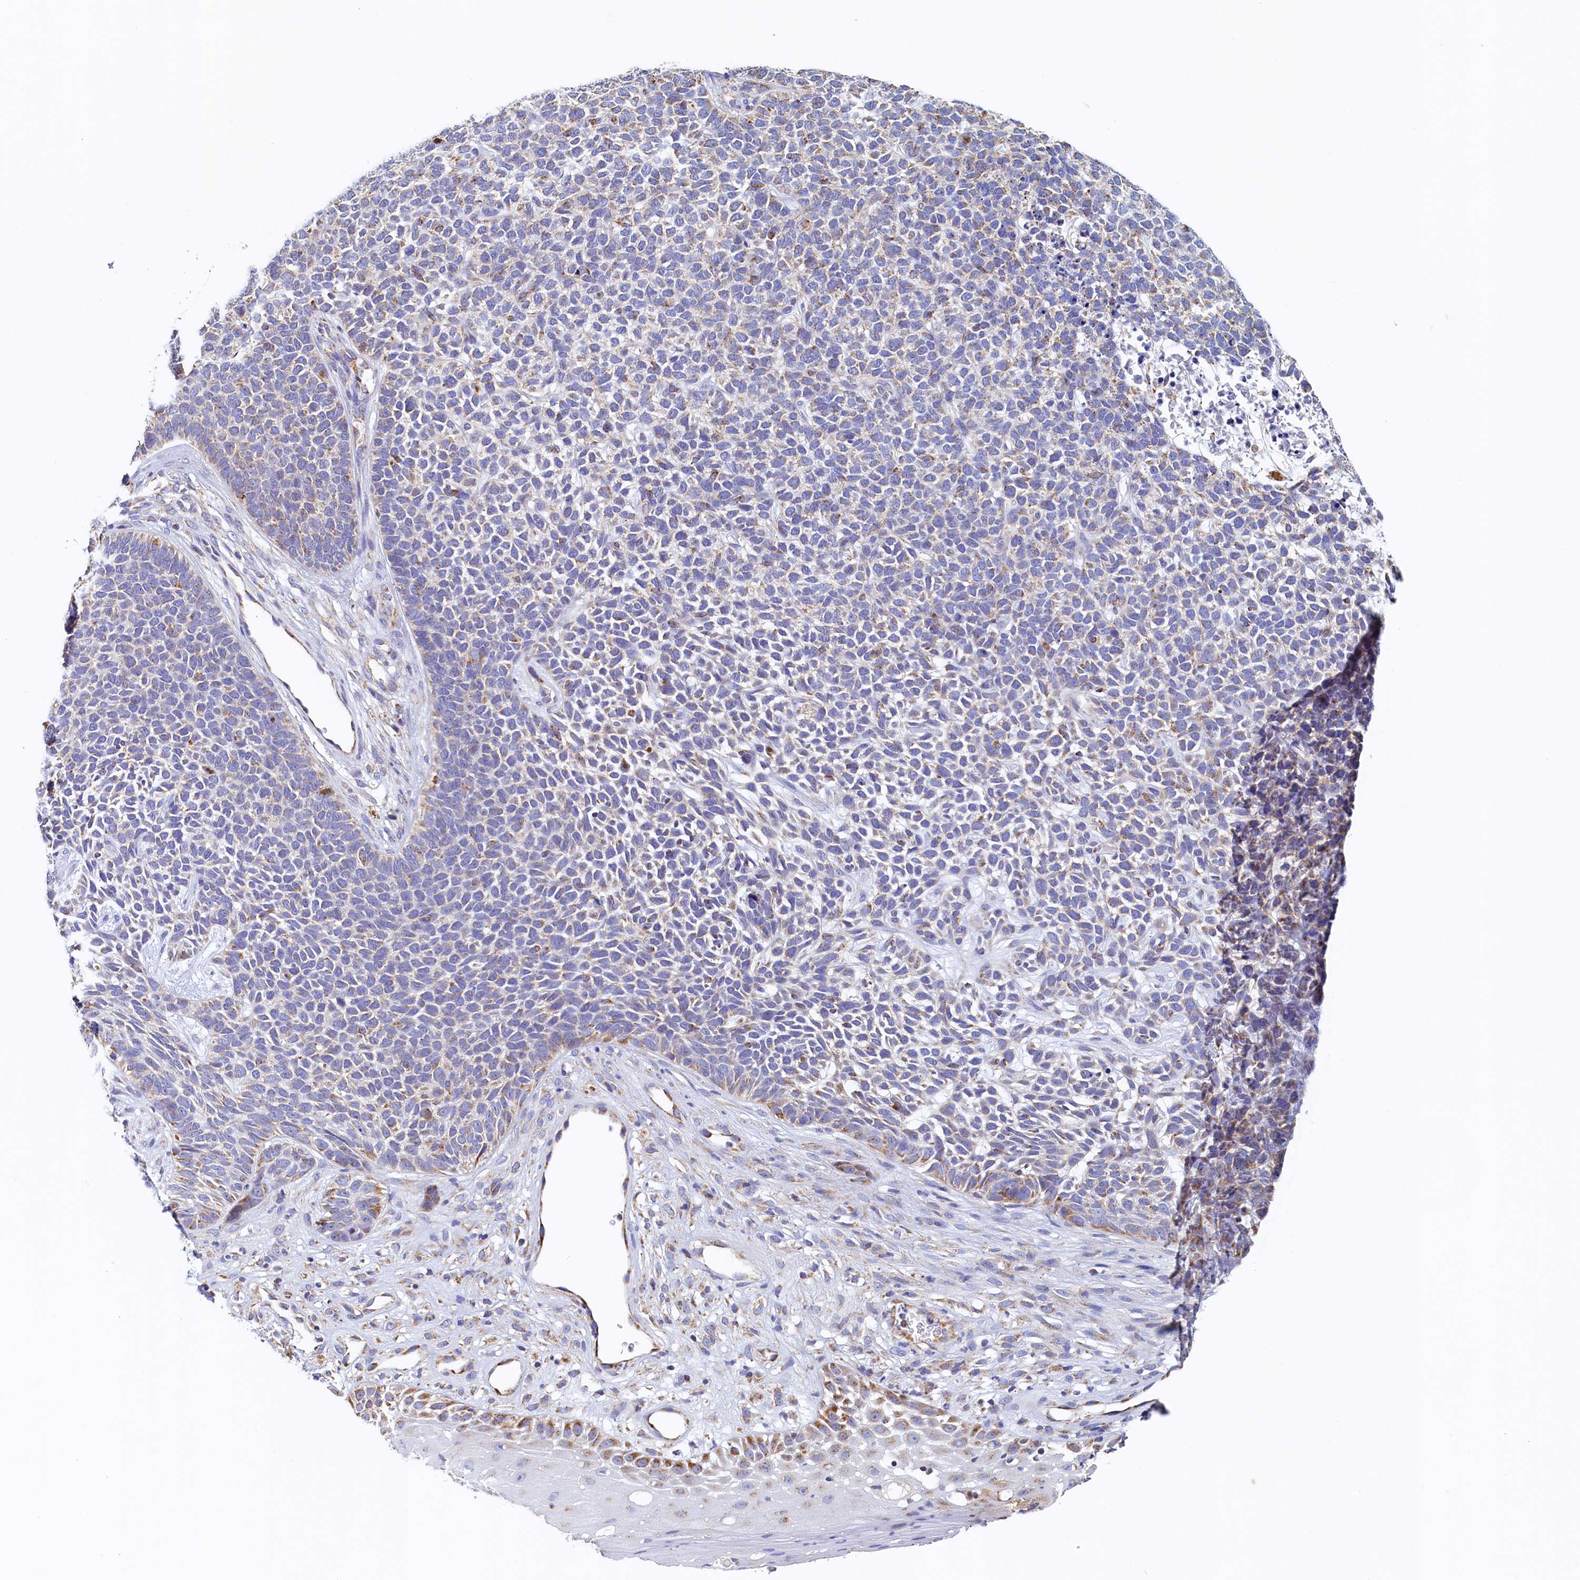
{"staining": {"intensity": "moderate", "quantity": "<25%", "location": "cytoplasmic/membranous"}, "tissue": "skin cancer", "cell_type": "Tumor cells", "image_type": "cancer", "snomed": [{"axis": "morphology", "description": "Basal cell carcinoma"}, {"axis": "topography", "description": "Skin"}], "caption": "Protein expression analysis of human skin cancer reveals moderate cytoplasmic/membranous expression in about <25% of tumor cells. The protein is shown in brown color, while the nuclei are stained blue.", "gene": "POC1A", "patient": {"sex": "female", "age": 84}}